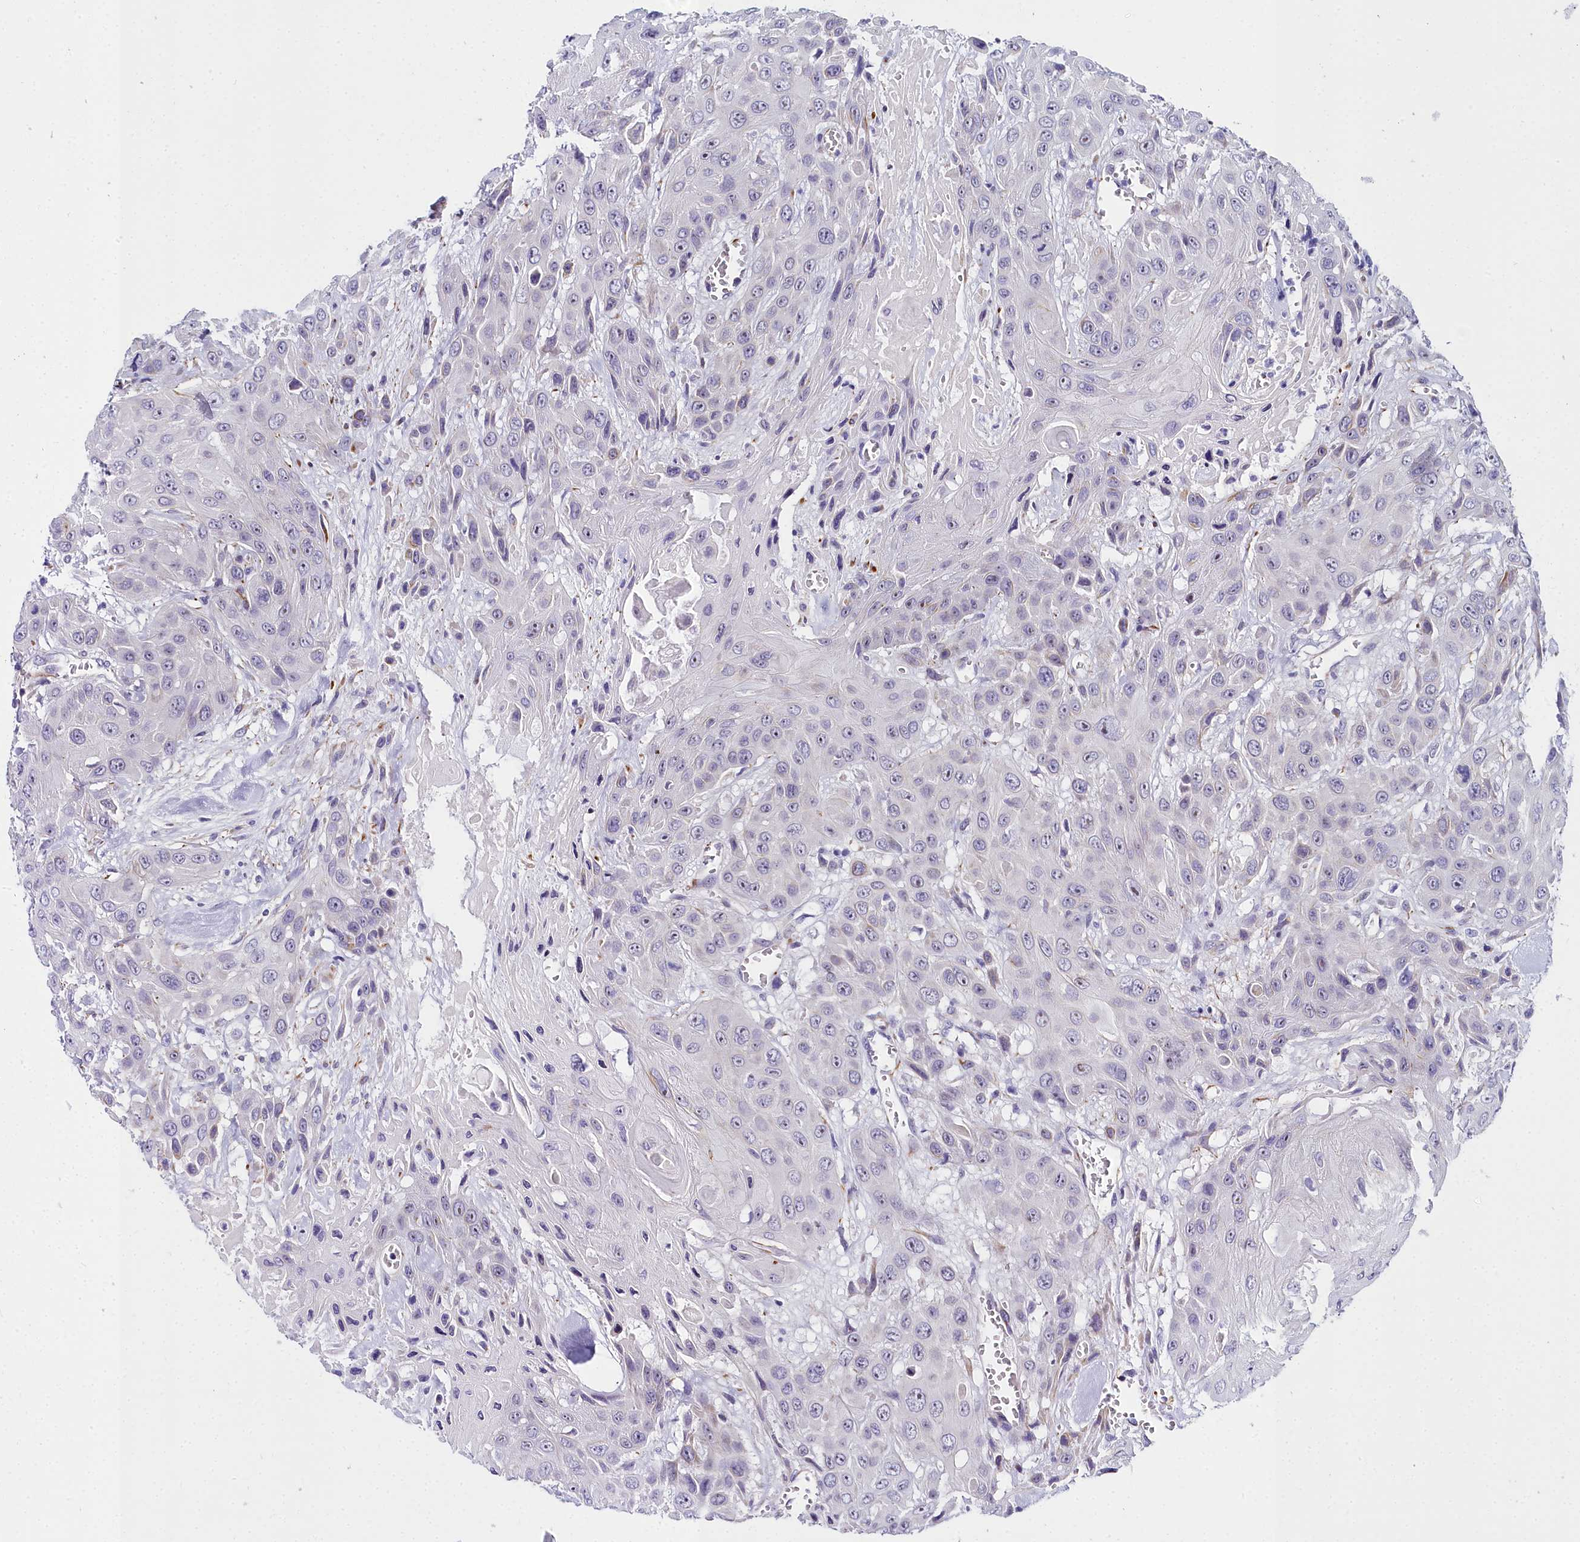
{"staining": {"intensity": "negative", "quantity": "none", "location": "none"}, "tissue": "head and neck cancer", "cell_type": "Tumor cells", "image_type": "cancer", "snomed": [{"axis": "morphology", "description": "Squamous cell carcinoma, NOS"}, {"axis": "topography", "description": "Head-Neck"}], "caption": "Histopathology image shows no significant protein positivity in tumor cells of head and neck squamous cell carcinoma. Brightfield microscopy of immunohistochemistry stained with DAB (brown) and hematoxylin (blue), captured at high magnification.", "gene": "TIMM22", "patient": {"sex": "male", "age": 81}}